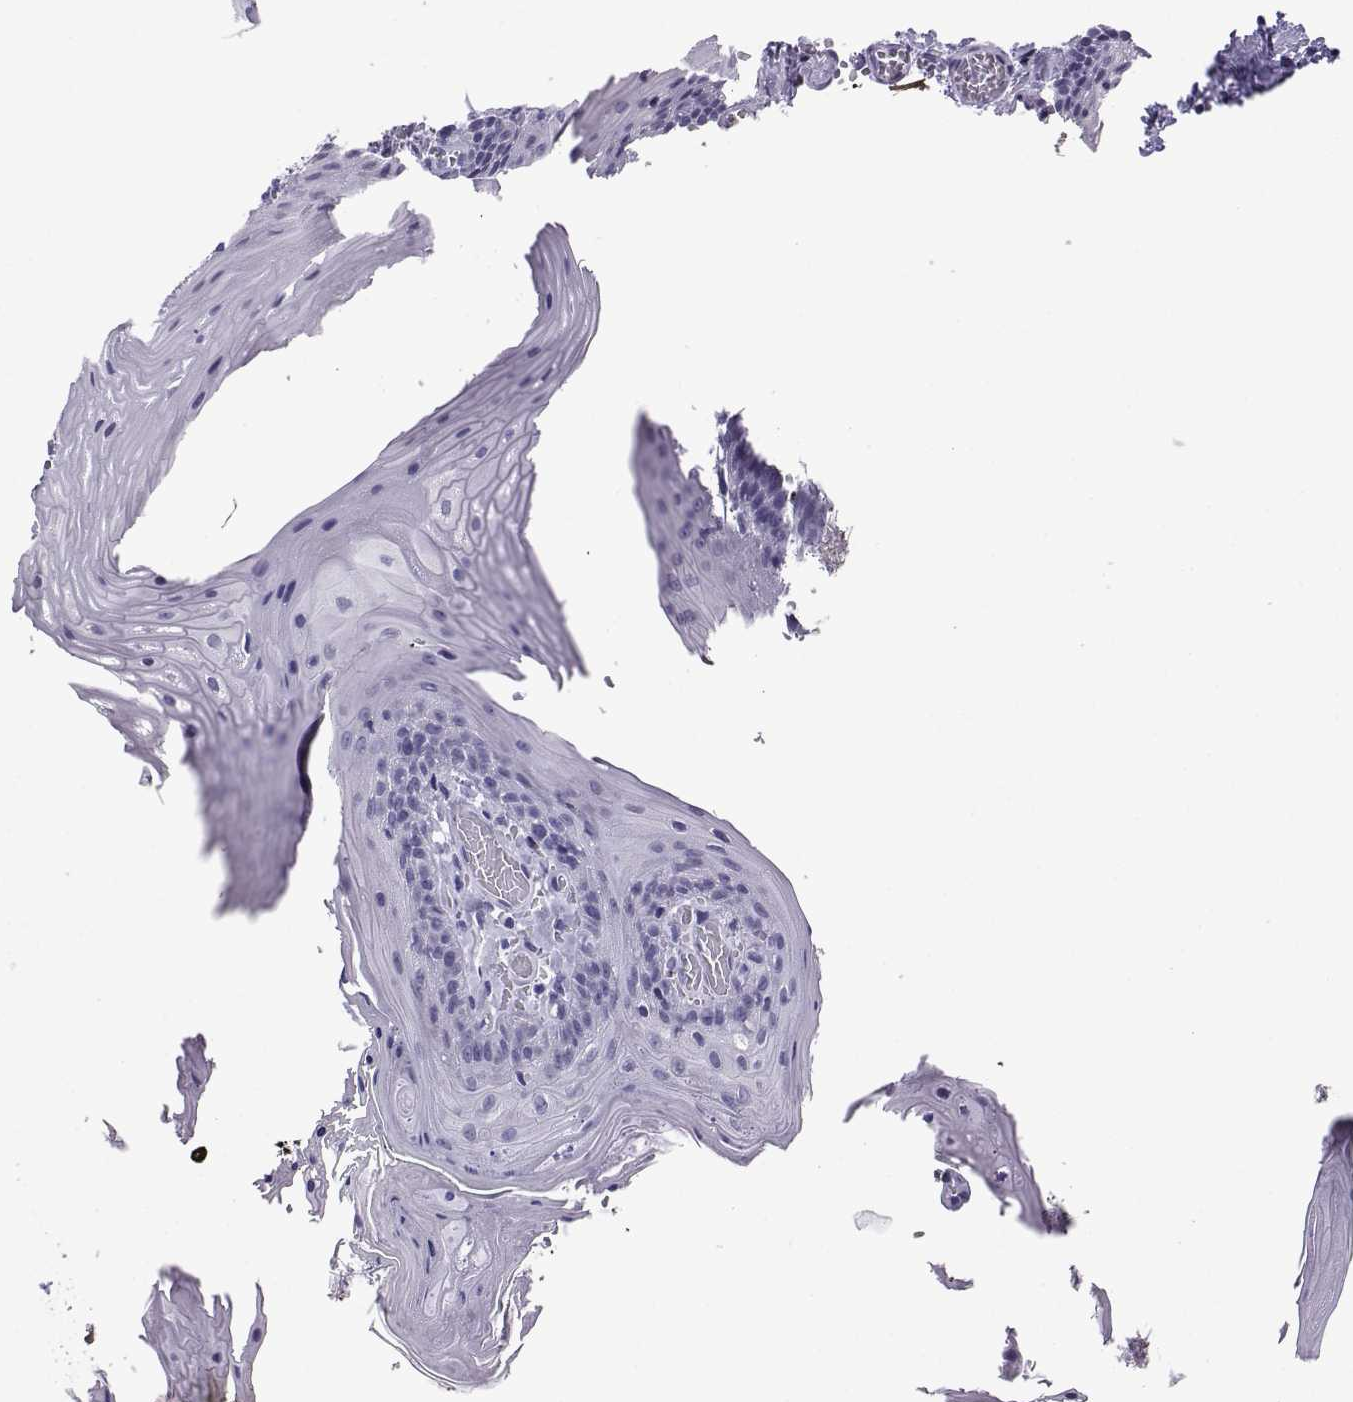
{"staining": {"intensity": "negative", "quantity": "none", "location": "none"}, "tissue": "oral mucosa", "cell_type": "Squamous epithelial cells", "image_type": "normal", "snomed": [{"axis": "morphology", "description": "Normal tissue, NOS"}, {"axis": "topography", "description": "Oral tissue"}], "caption": "DAB immunohistochemical staining of unremarkable oral mucosa shows no significant positivity in squamous epithelial cells. The staining is performed using DAB brown chromogen with nuclei counter-stained in using hematoxylin.", "gene": "ACRBP", "patient": {"sex": "male", "age": 9}}